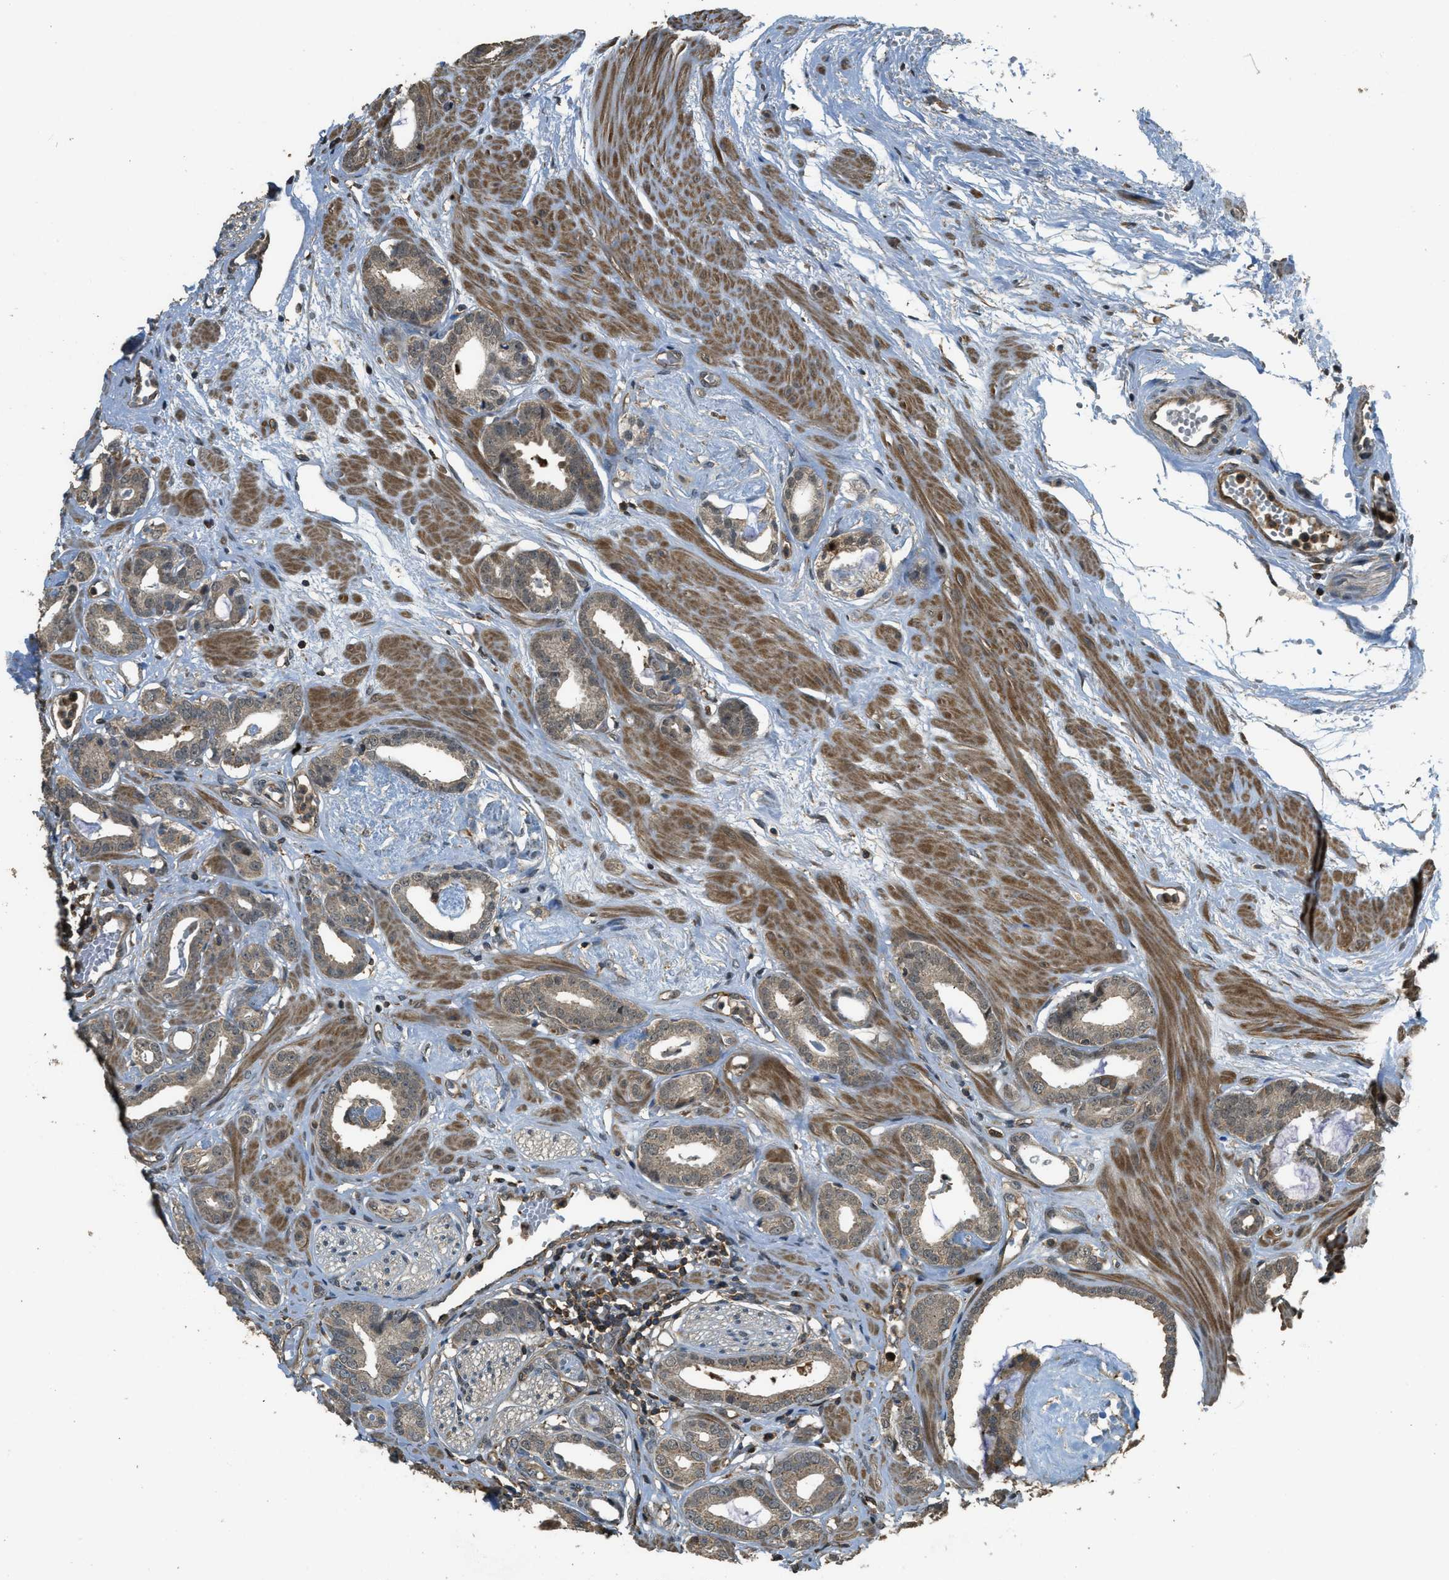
{"staining": {"intensity": "moderate", "quantity": ">75%", "location": "cytoplasmic/membranous"}, "tissue": "prostate cancer", "cell_type": "Tumor cells", "image_type": "cancer", "snomed": [{"axis": "morphology", "description": "Adenocarcinoma, Low grade"}, {"axis": "topography", "description": "Prostate"}], "caption": "Prostate cancer (low-grade adenocarcinoma) stained with immunohistochemistry (IHC) displays moderate cytoplasmic/membranous positivity in approximately >75% of tumor cells.", "gene": "PPP6R3", "patient": {"sex": "male", "age": 53}}